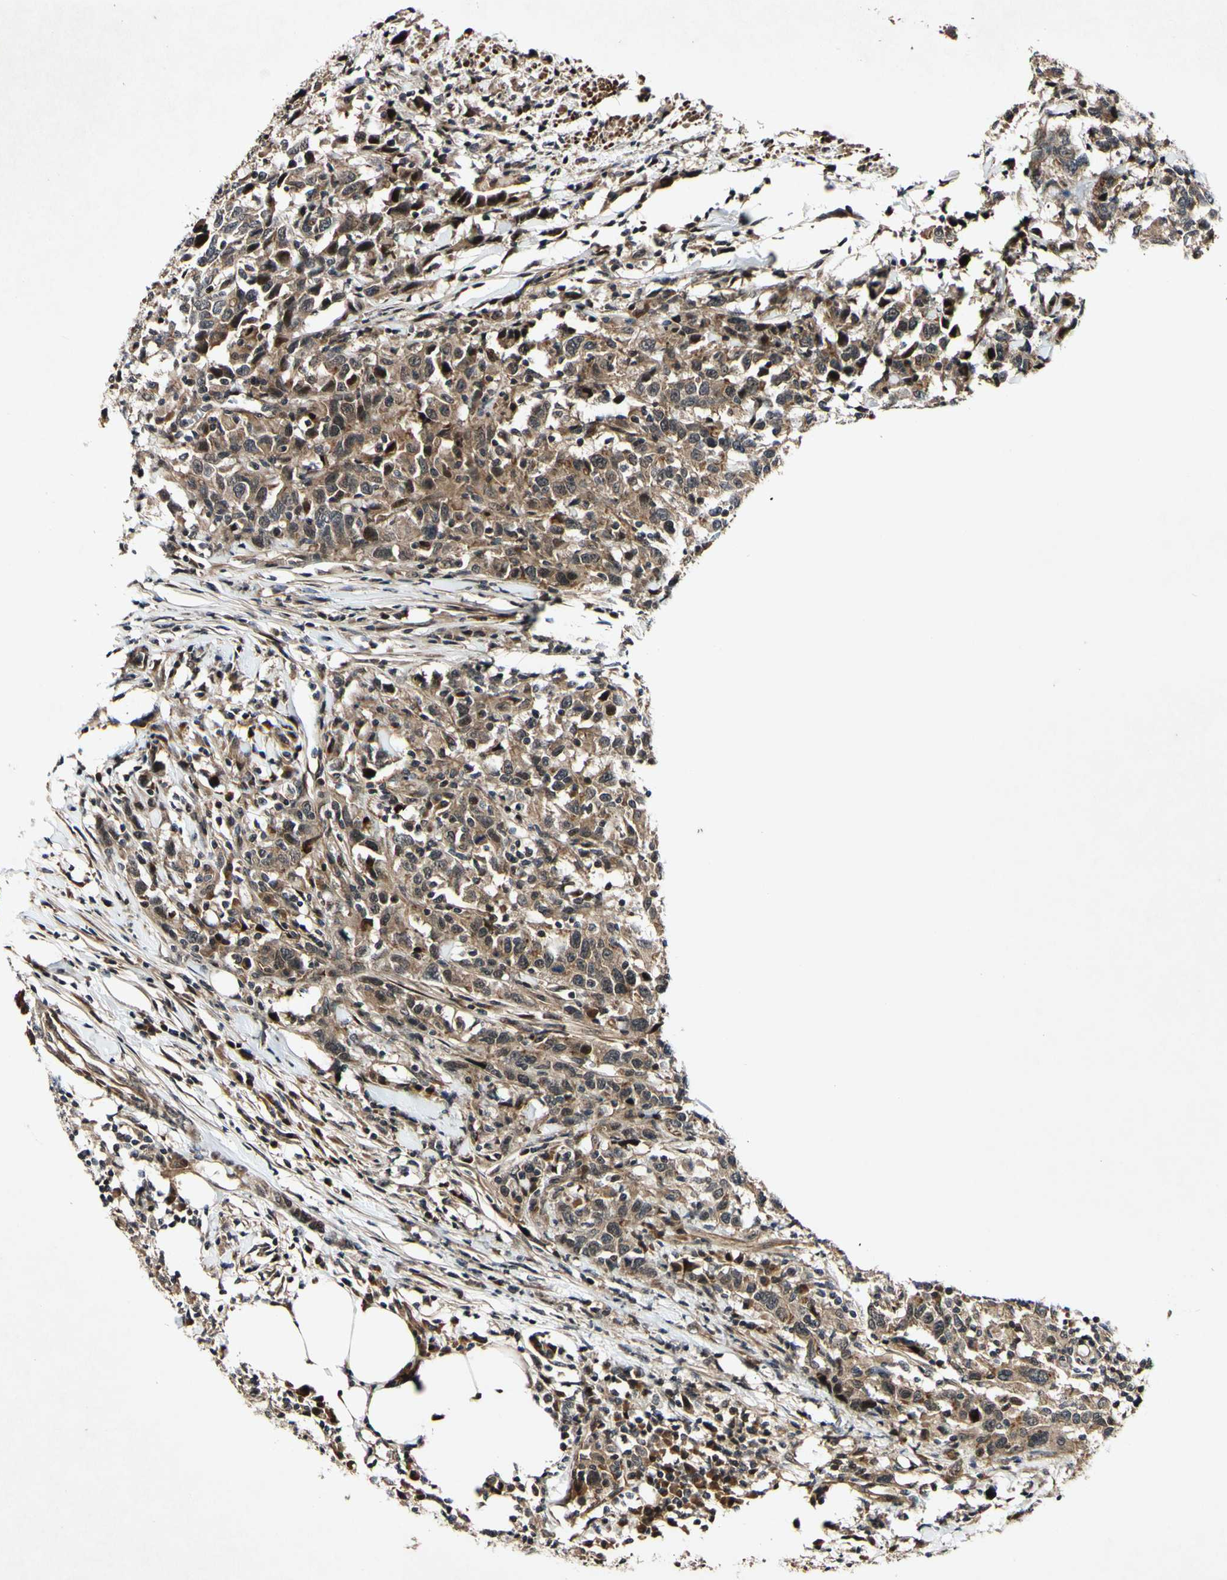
{"staining": {"intensity": "moderate", "quantity": ">75%", "location": "cytoplasmic/membranous"}, "tissue": "urothelial cancer", "cell_type": "Tumor cells", "image_type": "cancer", "snomed": [{"axis": "morphology", "description": "Urothelial carcinoma, High grade"}, {"axis": "topography", "description": "Urinary bladder"}], "caption": "Tumor cells exhibit medium levels of moderate cytoplasmic/membranous positivity in approximately >75% of cells in high-grade urothelial carcinoma.", "gene": "CSNK1E", "patient": {"sex": "male", "age": 61}}